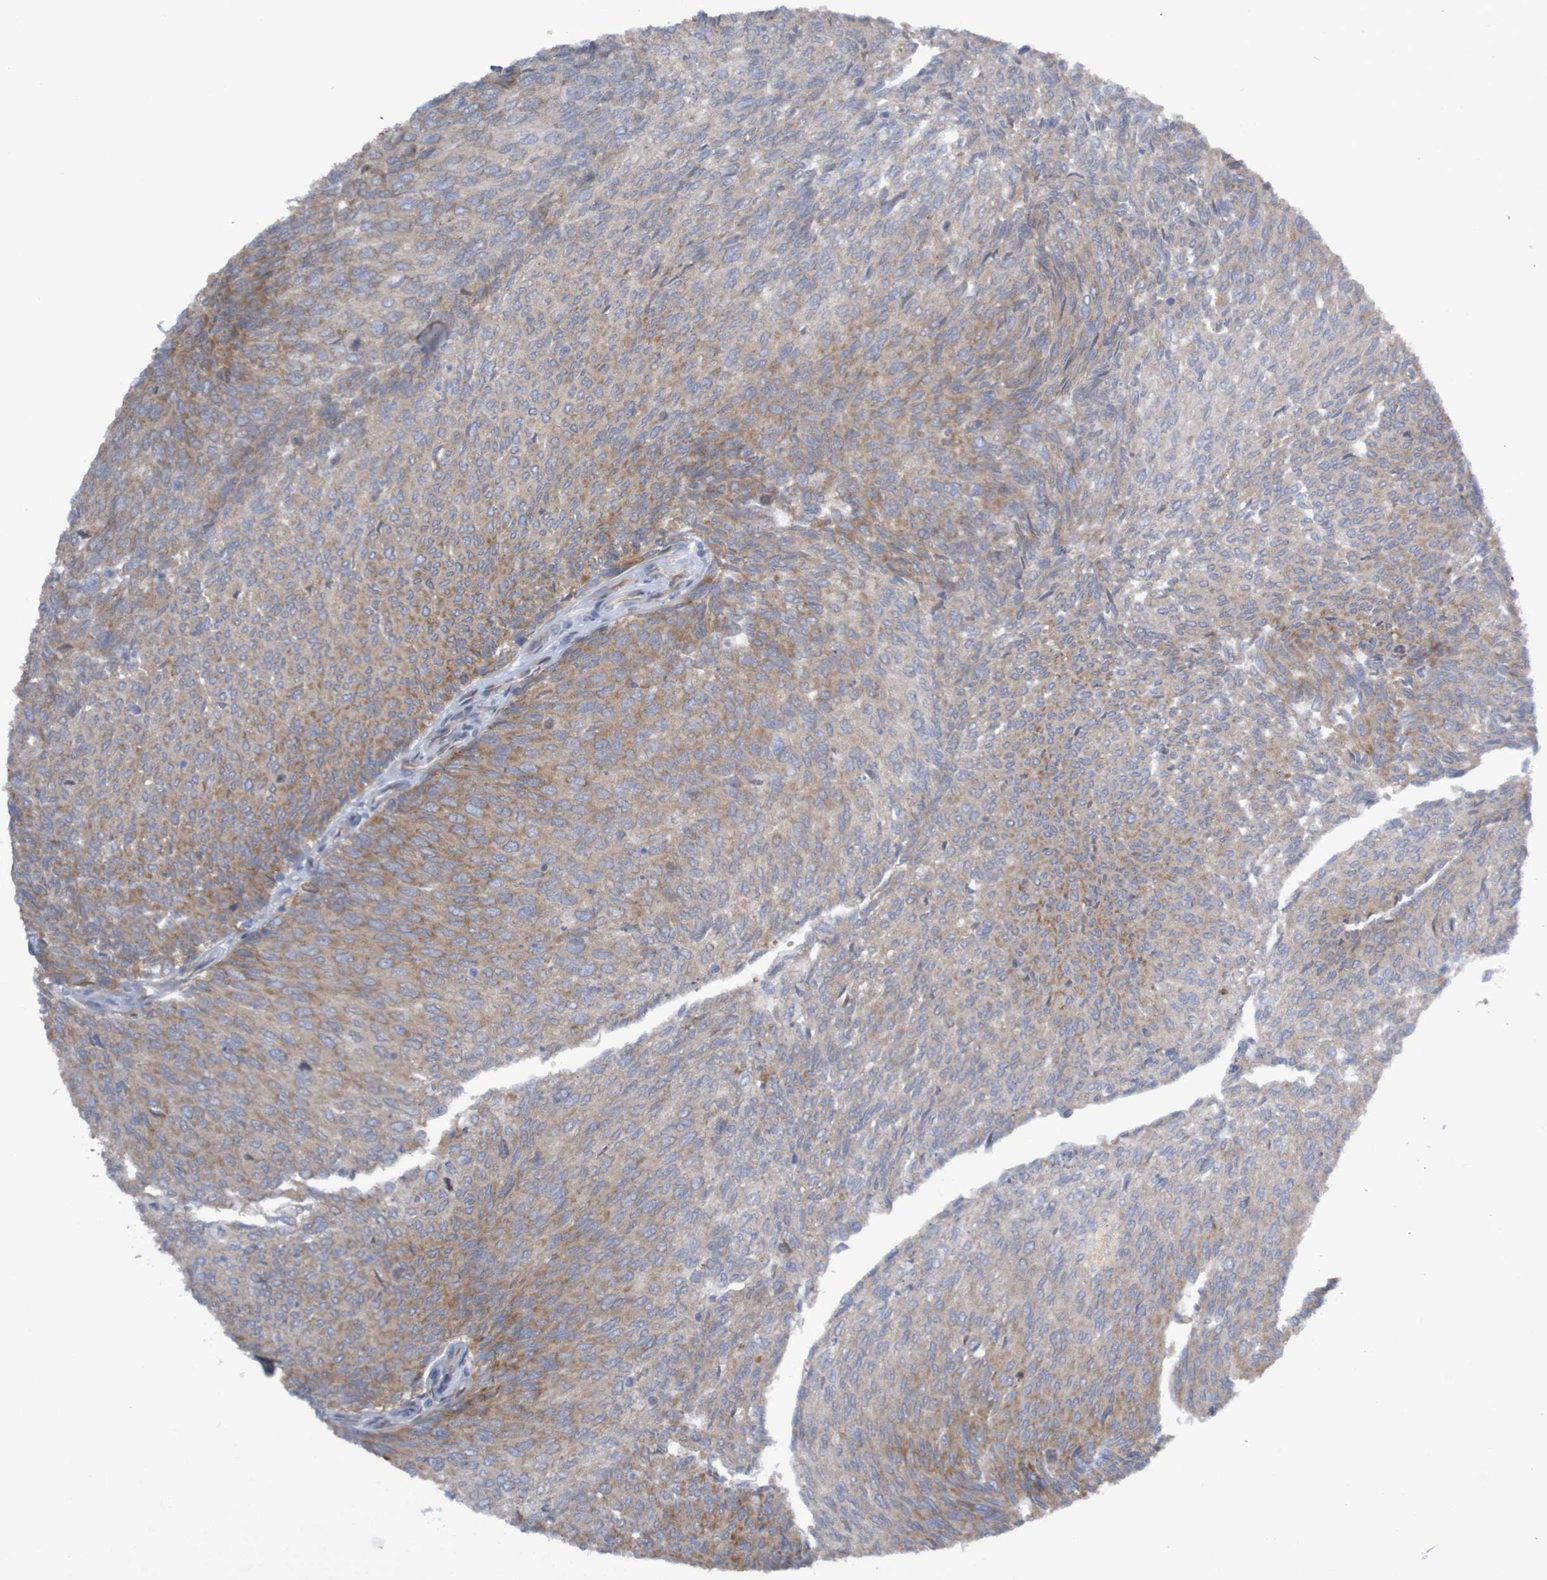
{"staining": {"intensity": "moderate", "quantity": "<25%", "location": "cytoplasmic/membranous"}, "tissue": "urothelial cancer", "cell_type": "Tumor cells", "image_type": "cancer", "snomed": [{"axis": "morphology", "description": "Urothelial carcinoma, Low grade"}, {"axis": "topography", "description": "Urinary bladder"}], "caption": "Human low-grade urothelial carcinoma stained for a protein (brown) exhibits moderate cytoplasmic/membranous positive staining in approximately <25% of tumor cells.", "gene": "LRRC47", "patient": {"sex": "female", "age": 79}}